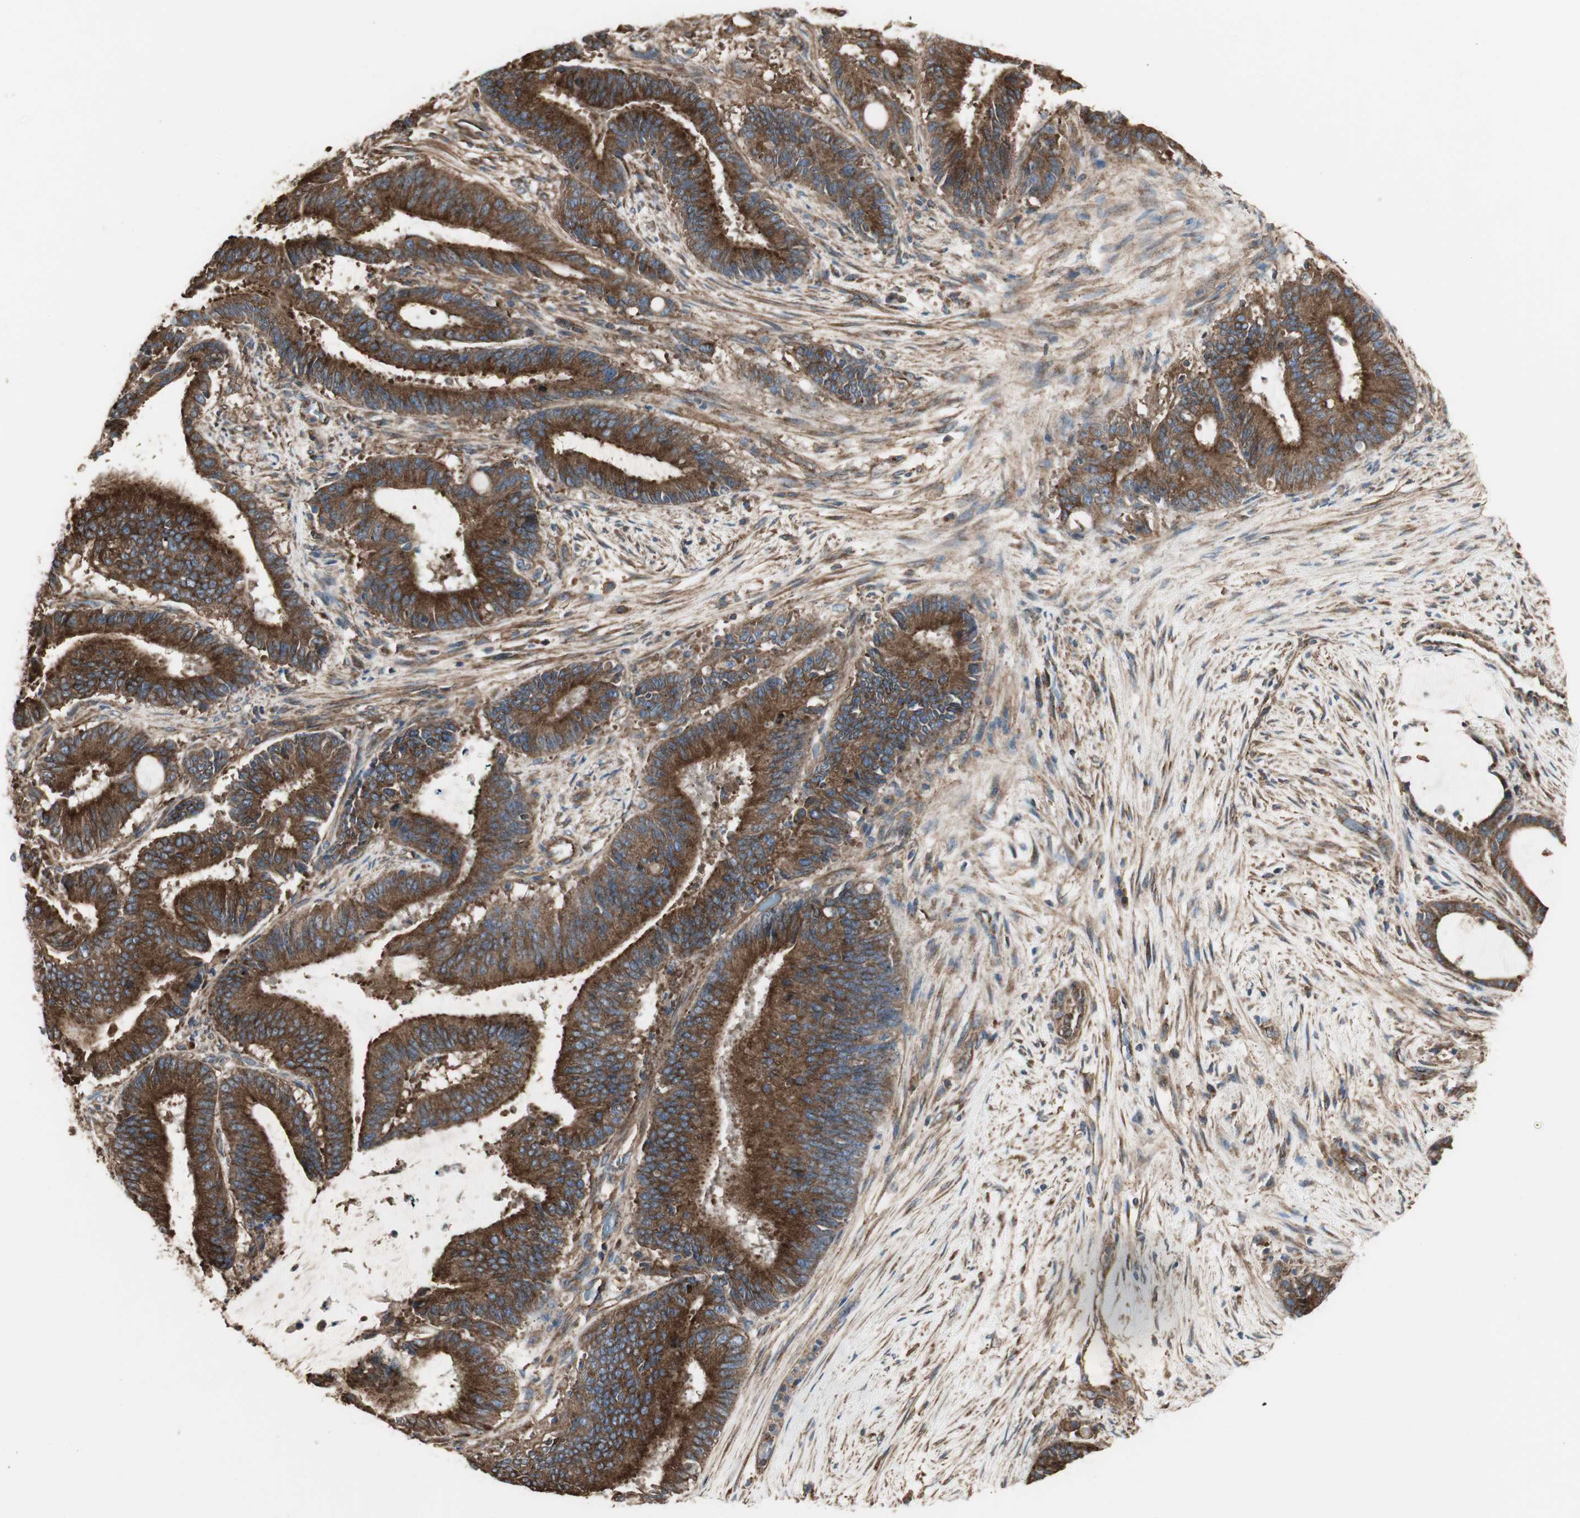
{"staining": {"intensity": "strong", "quantity": ">75%", "location": "cytoplasmic/membranous"}, "tissue": "liver cancer", "cell_type": "Tumor cells", "image_type": "cancer", "snomed": [{"axis": "morphology", "description": "Cholangiocarcinoma"}, {"axis": "topography", "description": "Liver"}], "caption": "A photomicrograph of human liver cholangiocarcinoma stained for a protein shows strong cytoplasmic/membranous brown staining in tumor cells.", "gene": "H6PD", "patient": {"sex": "female", "age": 73}}